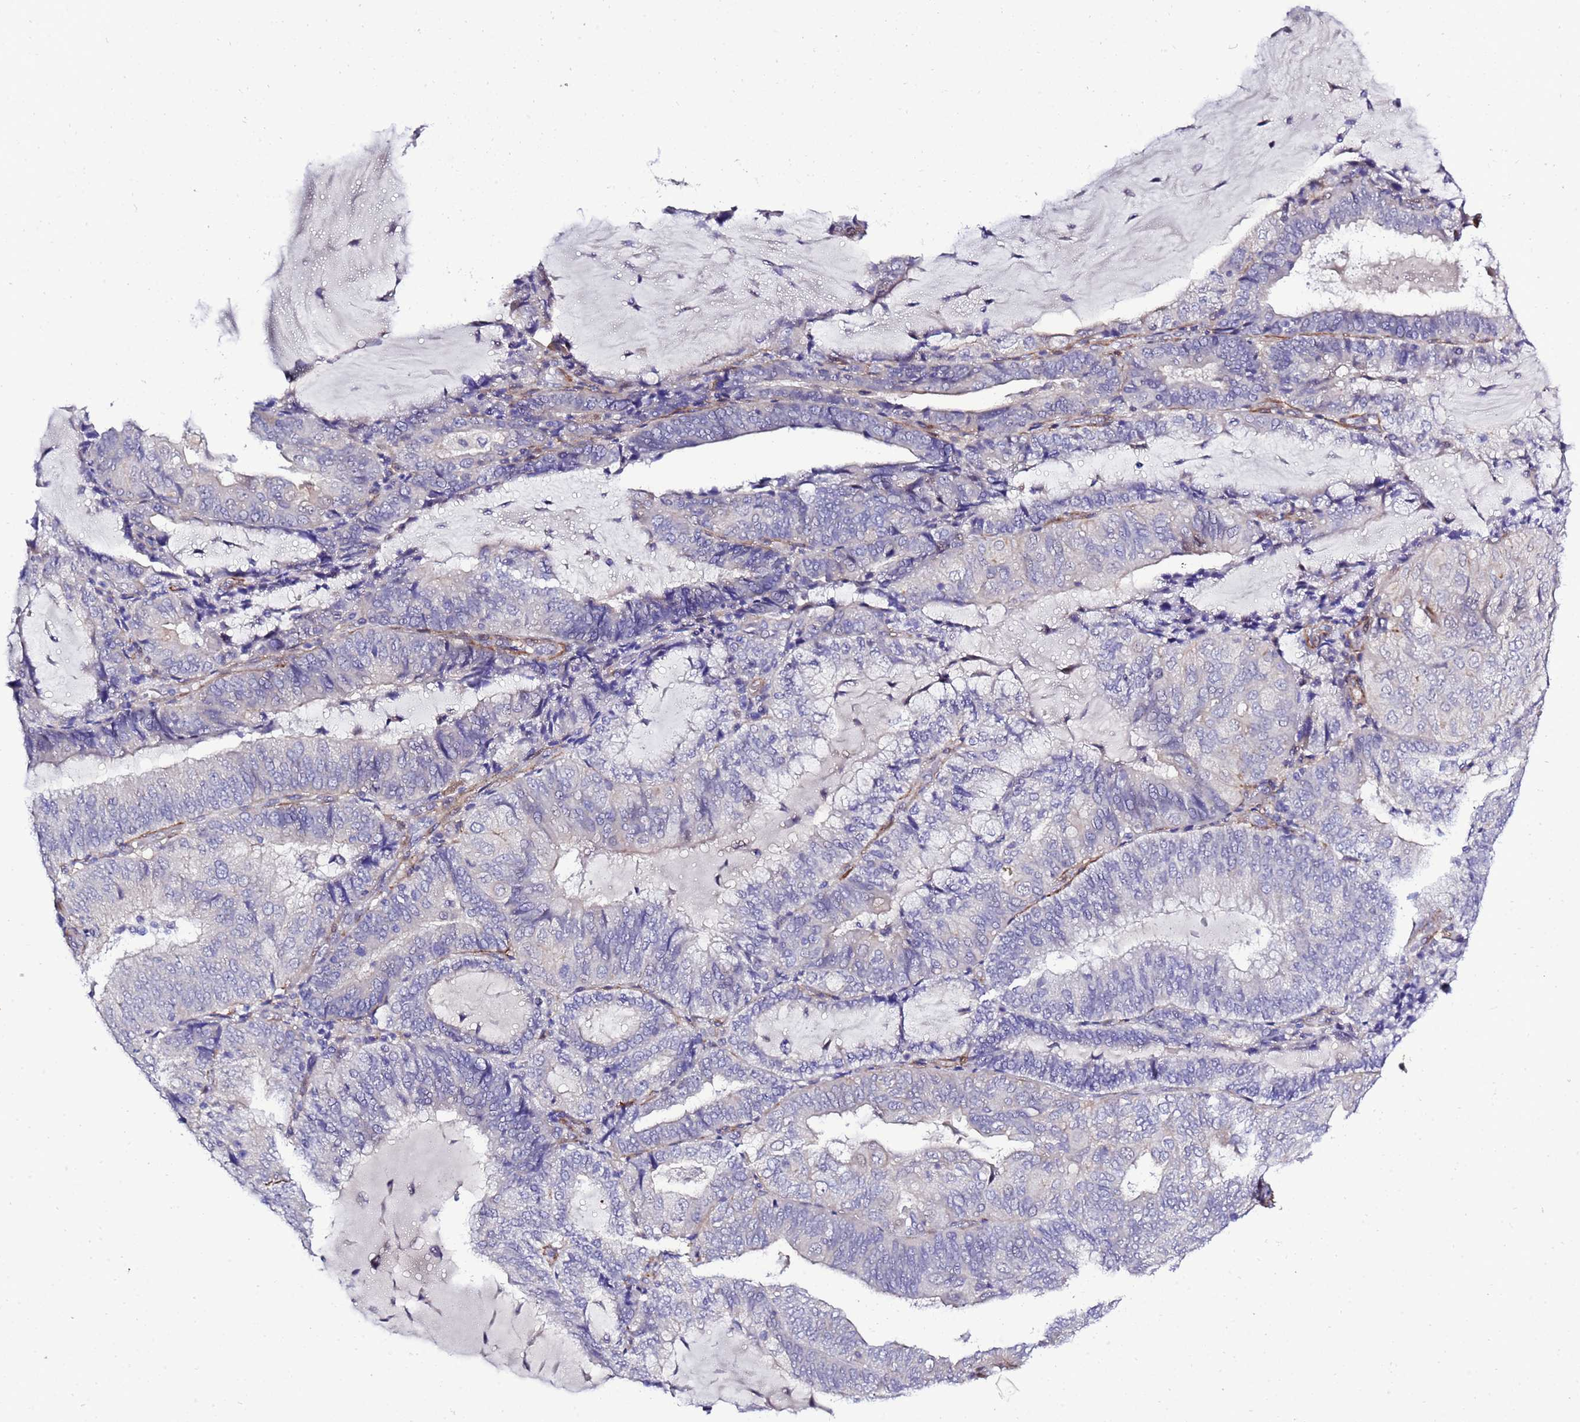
{"staining": {"intensity": "negative", "quantity": "none", "location": "none"}, "tissue": "endometrial cancer", "cell_type": "Tumor cells", "image_type": "cancer", "snomed": [{"axis": "morphology", "description": "Adenocarcinoma, NOS"}, {"axis": "topography", "description": "Endometrium"}], "caption": "Tumor cells are negative for protein expression in human endometrial cancer (adenocarcinoma).", "gene": "GZF1", "patient": {"sex": "female", "age": 81}}